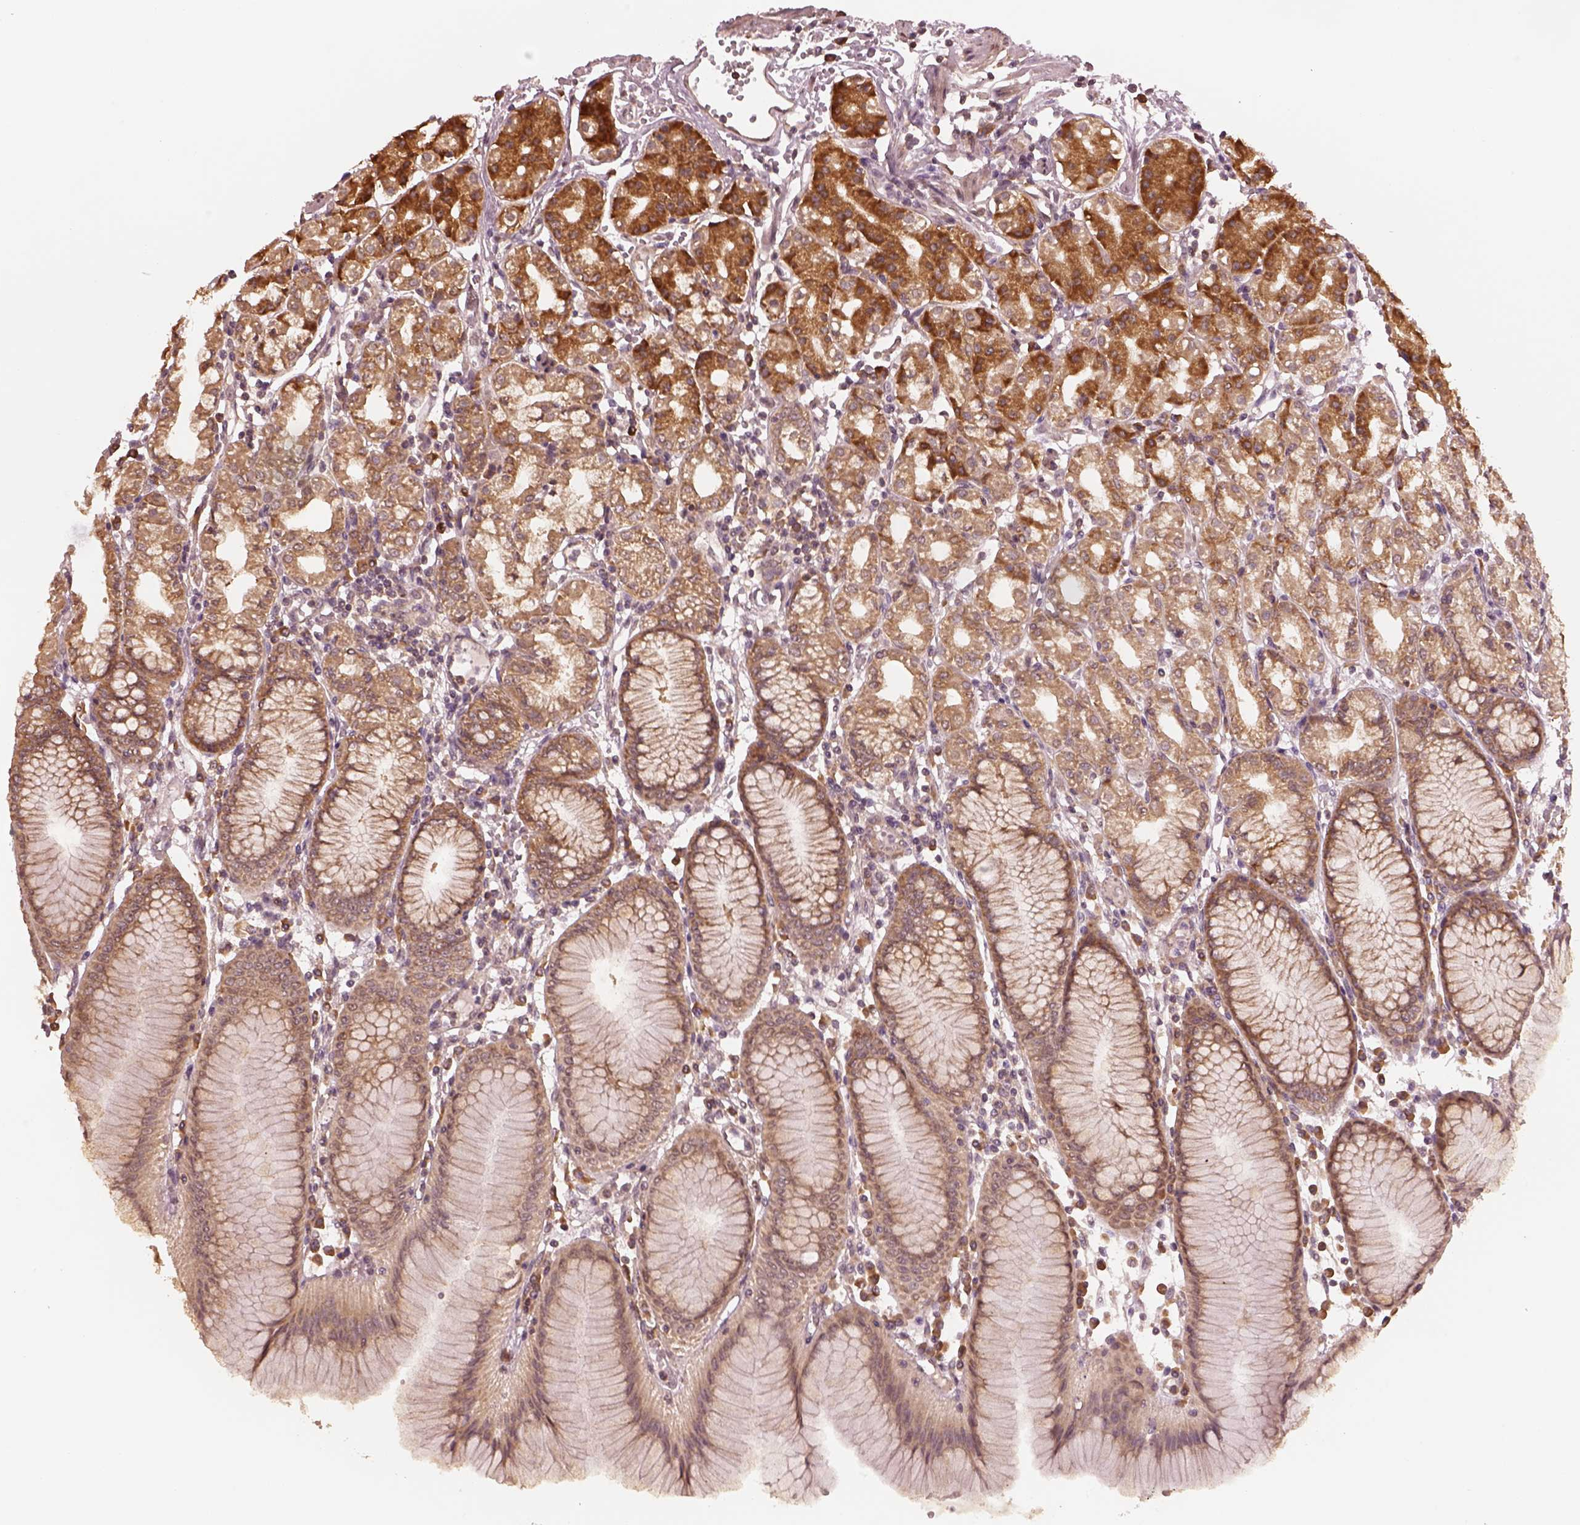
{"staining": {"intensity": "moderate", "quantity": ">75%", "location": "cytoplasmic/membranous"}, "tissue": "stomach", "cell_type": "Glandular cells", "image_type": "normal", "snomed": [{"axis": "morphology", "description": "Normal tissue, NOS"}, {"axis": "topography", "description": "Skeletal muscle"}, {"axis": "topography", "description": "Stomach"}], "caption": "The micrograph shows a brown stain indicating the presence of a protein in the cytoplasmic/membranous of glandular cells in stomach. (IHC, brightfield microscopy, high magnification).", "gene": "RPS5", "patient": {"sex": "female", "age": 57}}